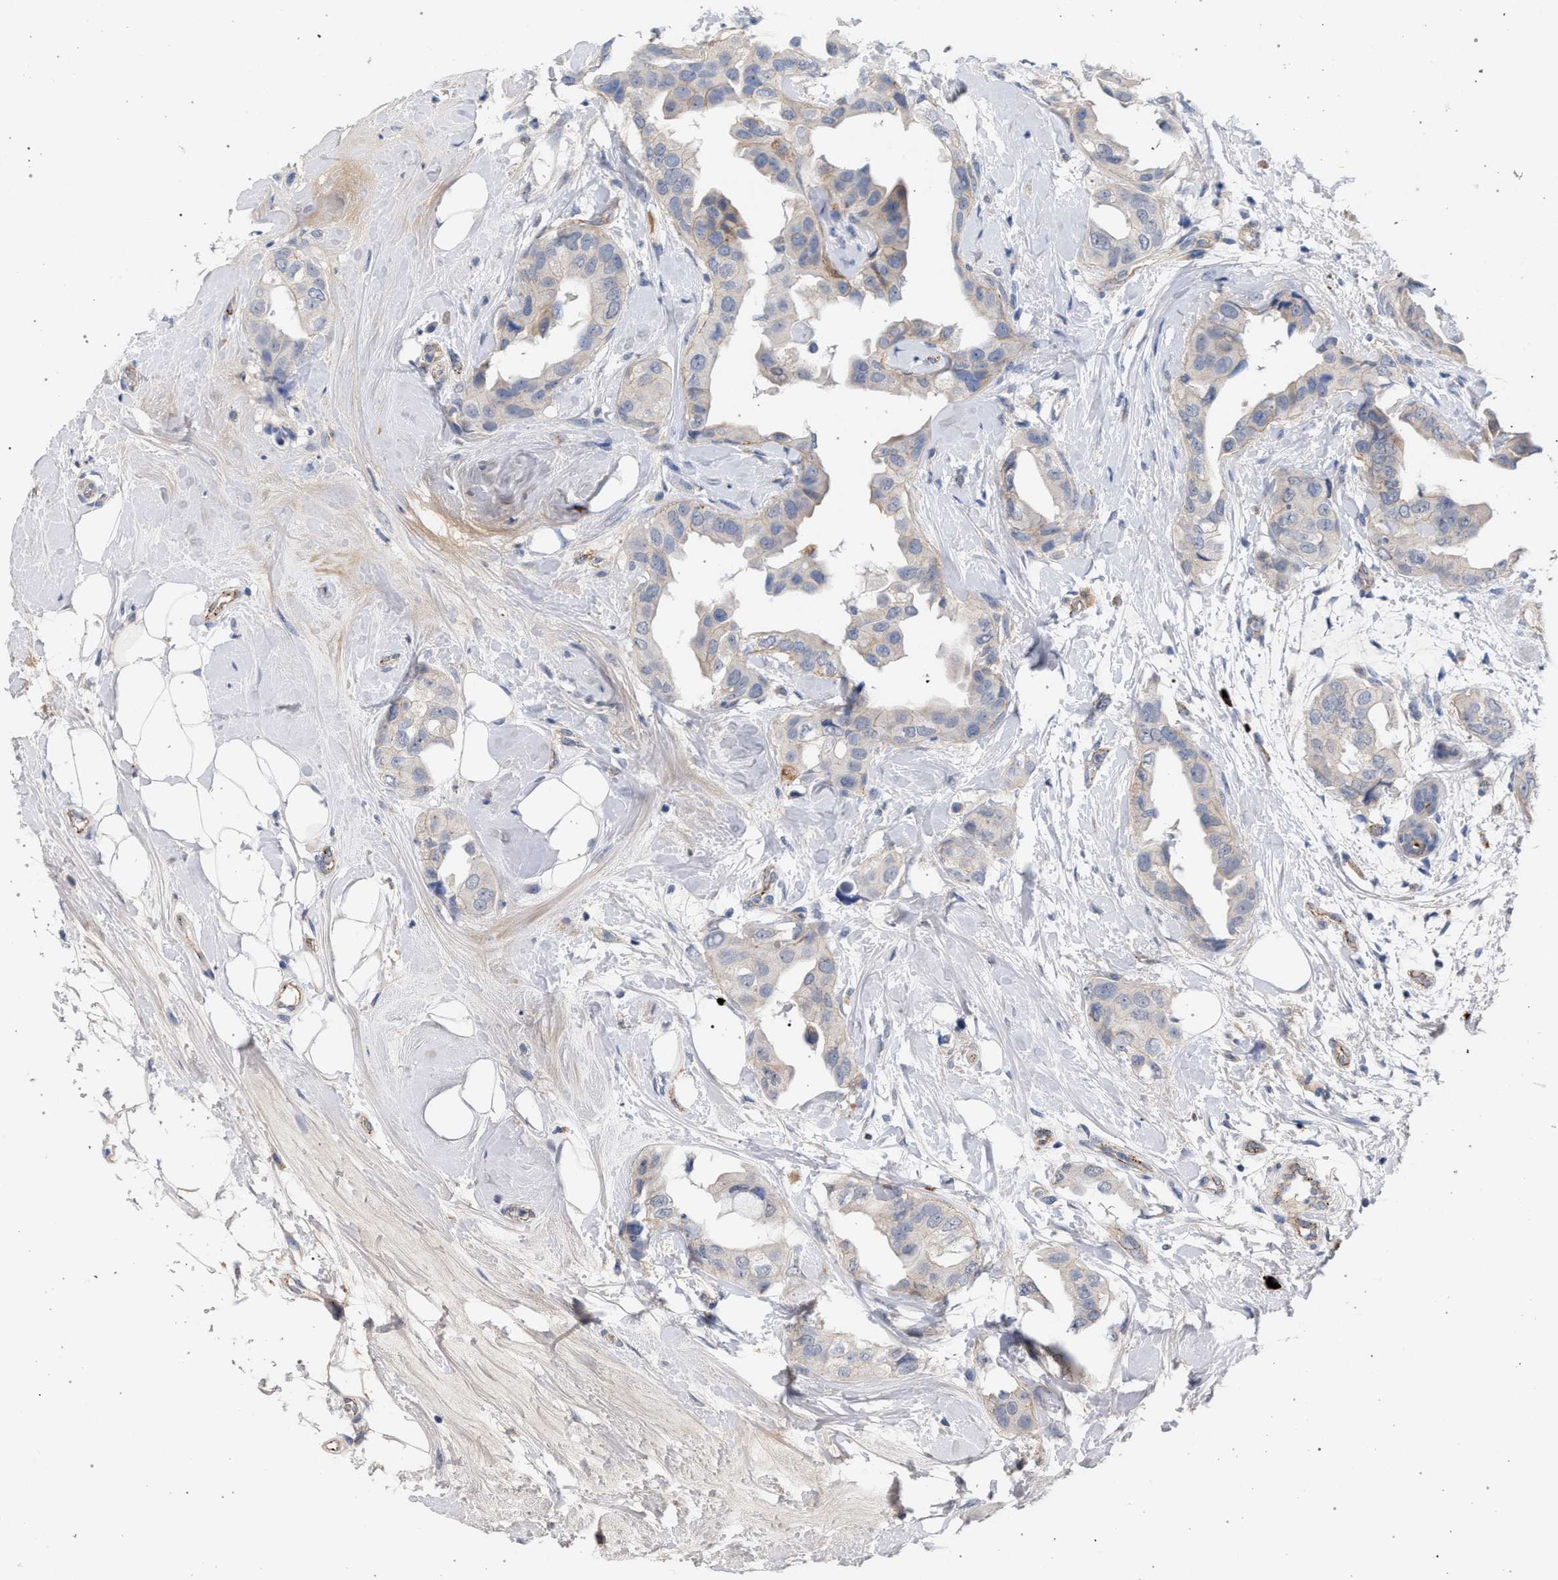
{"staining": {"intensity": "weak", "quantity": "<25%", "location": "cytoplasmic/membranous"}, "tissue": "breast cancer", "cell_type": "Tumor cells", "image_type": "cancer", "snomed": [{"axis": "morphology", "description": "Duct carcinoma"}, {"axis": "topography", "description": "Breast"}], "caption": "There is no significant staining in tumor cells of breast invasive ductal carcinoma.", "gene": "MAMDC2", "patient": {"sex": "female", "age": 40}}